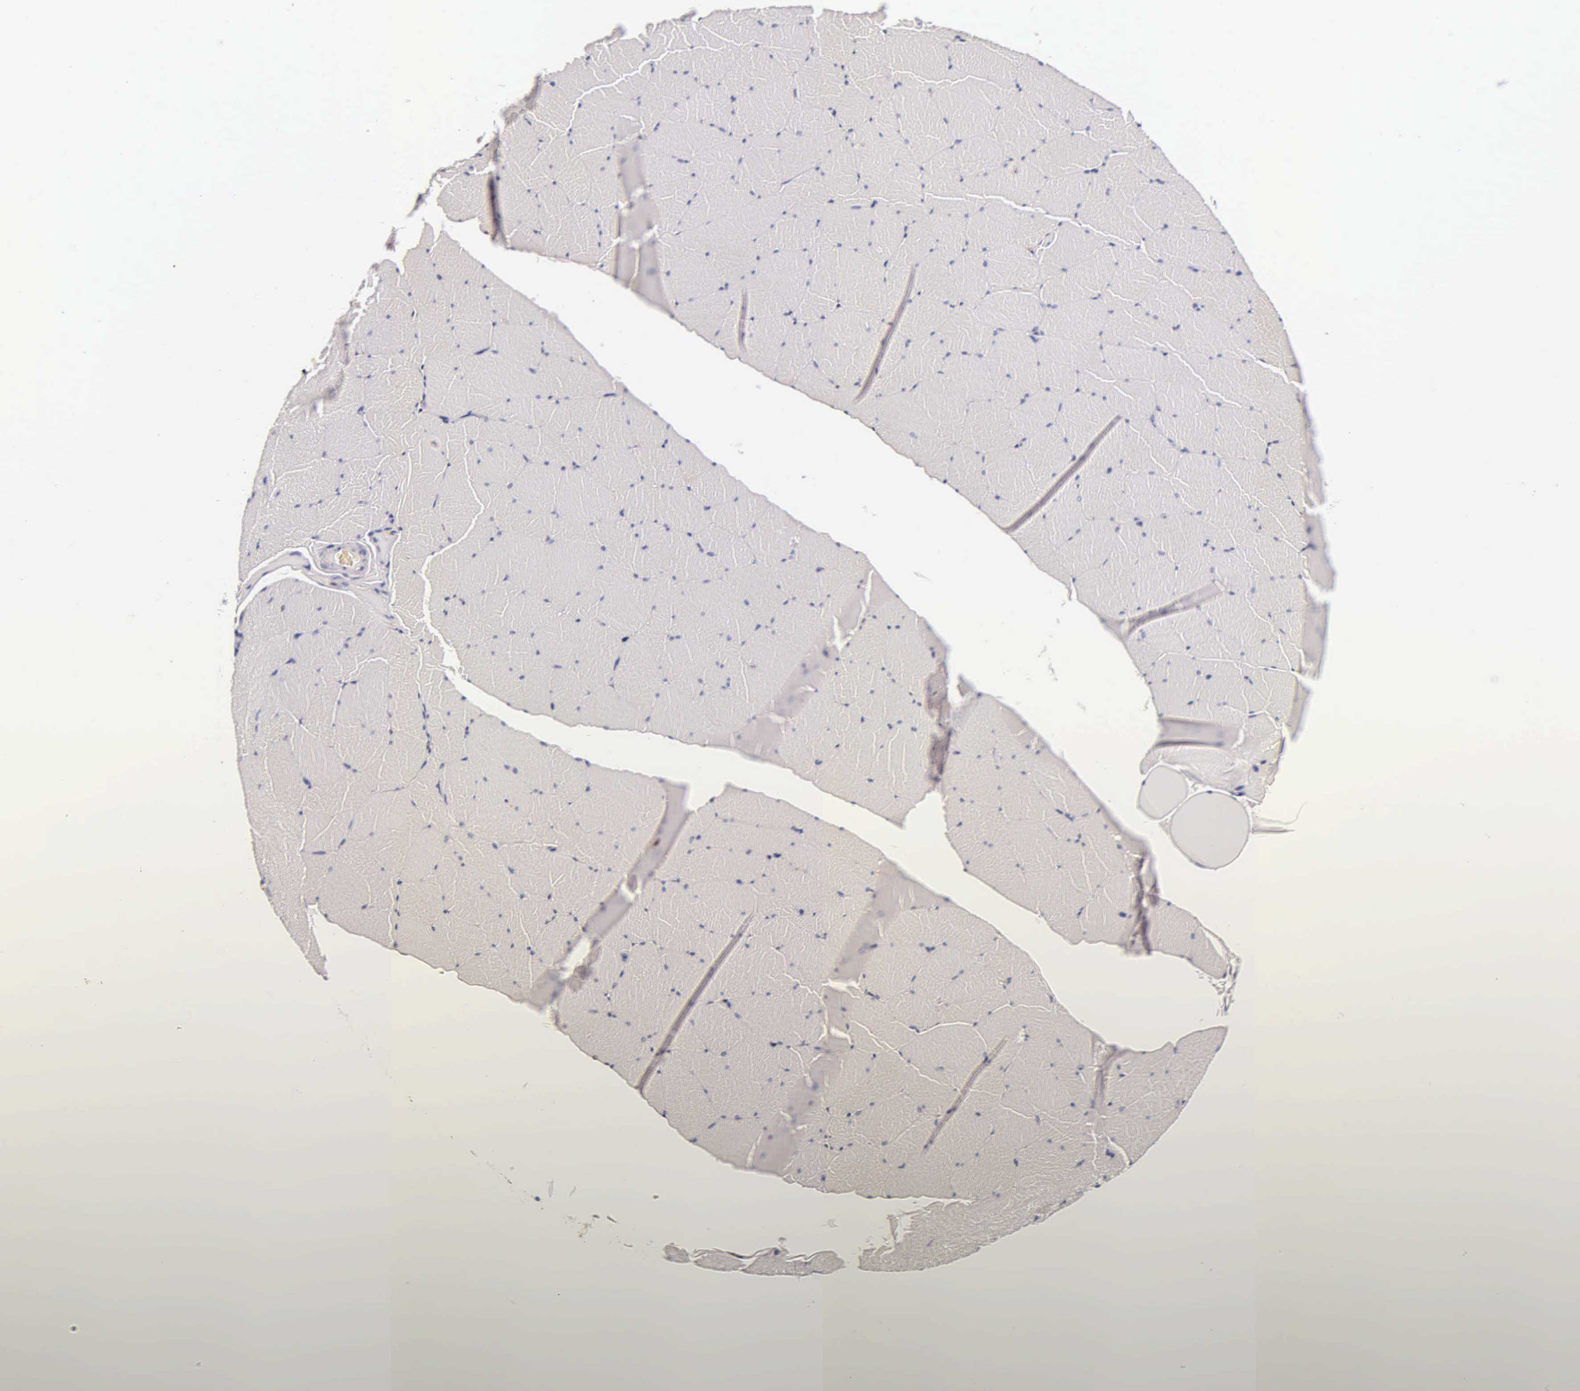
{"staining": {"intensity": "weak", "quantity": "<25%", "location": "cytoplasmic/membranous"}, "tissue": "skeletal muscle", "cell_type": "Myocytes", "image_type": "normal", "snomed": [{"axis": "morphology", "description": "Normal tissue, NOS"}, {"axis": "topography", "description": "Skeletal muscle"}, {"axis": "topography", "description": "Salivary gland"}], "caption": "This is an immunohistochemistry (IHC) photomicrograph of normal human skeletal muscle. There is no positivity in myocytes.", "gene": "CTSB", "patient": {"sex": "male", "age": 62}}